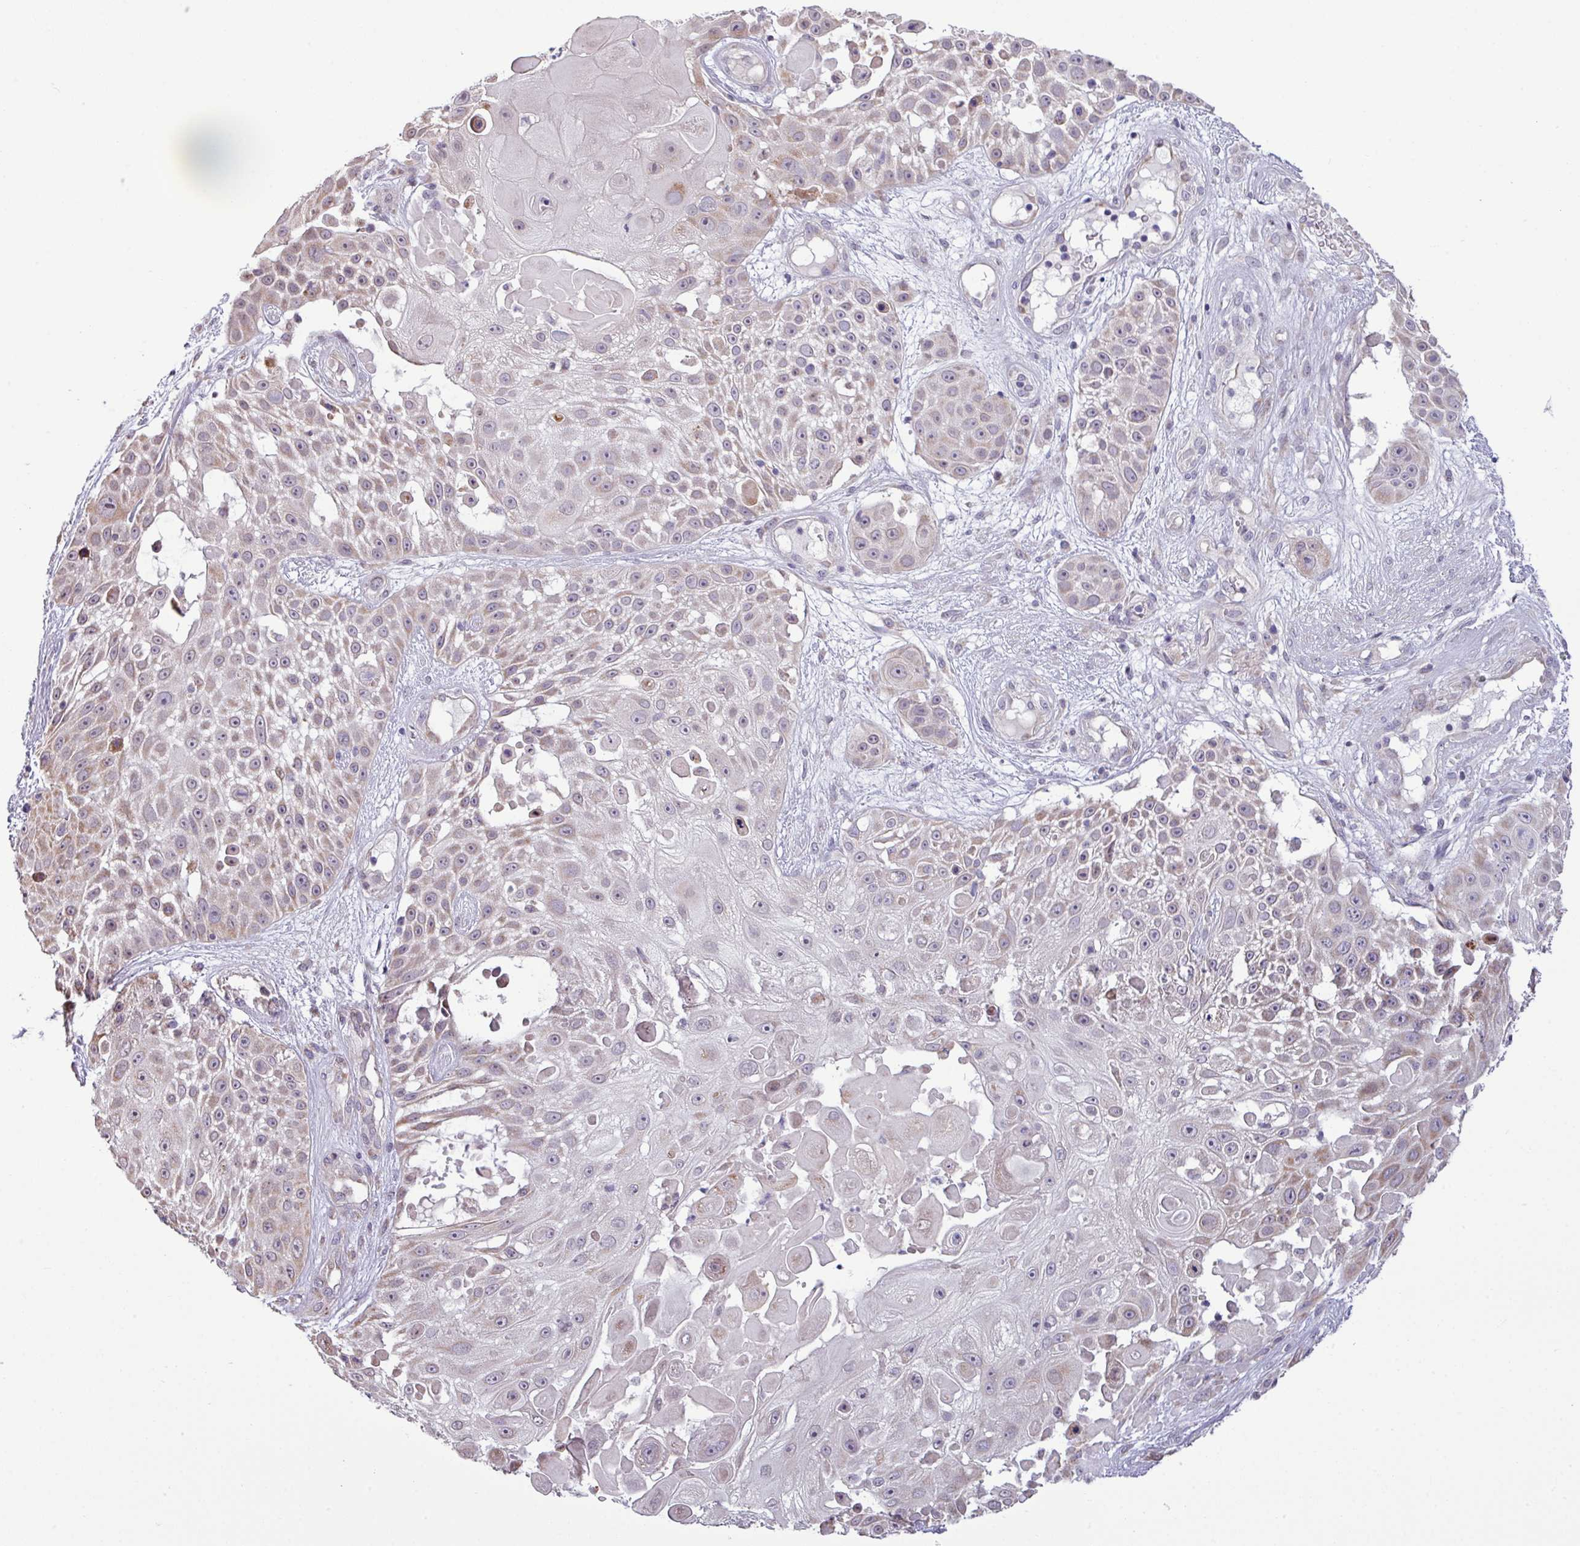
{"staining": {"intensity": "weak", "quantity": "25%-75%", "location": "cytoplasmic/membranous"}, "tissue": "skin cancer", "cell_type": "Tumor cells", "image_type": "cancer", "snomed": [{"axis": "morphology", "description": "Squamous cell carcinoma, NOS"}, {"axis": "topography", "description": "Skin"}], "caption": "This is a histology image of immunohistochemistry staining of skin cancer, which shows weak expression in the cytoplasmic/membranous of tumor cells.", "gene": "IRGC", "patient": {"sex": "female", "age": 86}}